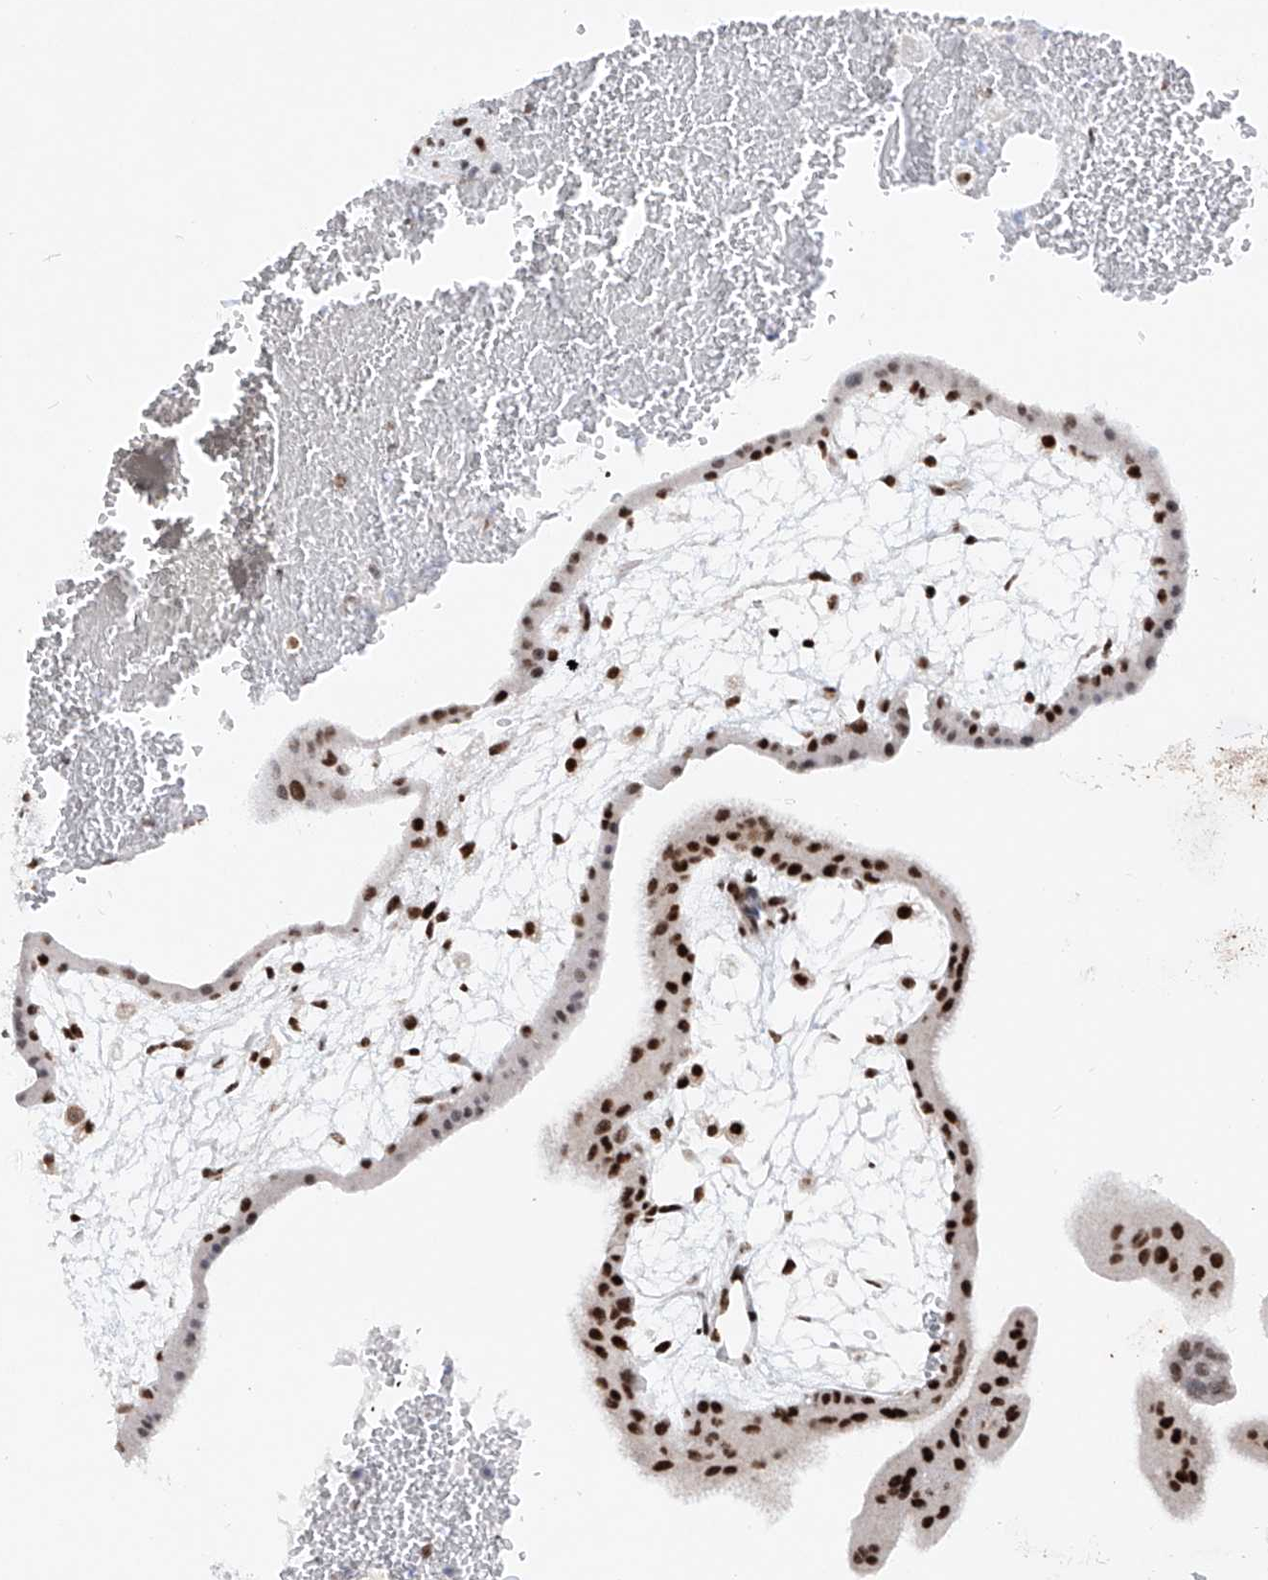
{"staining": {"intensity": "strong", "quantity": ">75%", "location": "nuclear"}, "tissue": "placenta", "cell_type": "Decidual cells", "image_type": "normal", "snomed": [{"axis": "morphology", "description": "Normal tissue, NOS"}, {"axis": "topography", "description": "Placenta"}], "caption": "The micrograph reveals immunohistochemical staining of unremarkable placenta. There is strong nuclear expression is seen in about >75% of decidual cells. The staining was performed using DAB, with brown indicating positive protein expression. Nuclei are stained blue with hematoxylin.", "gene": "TAF4", "patient": {"sex": "female", "age": 35}}